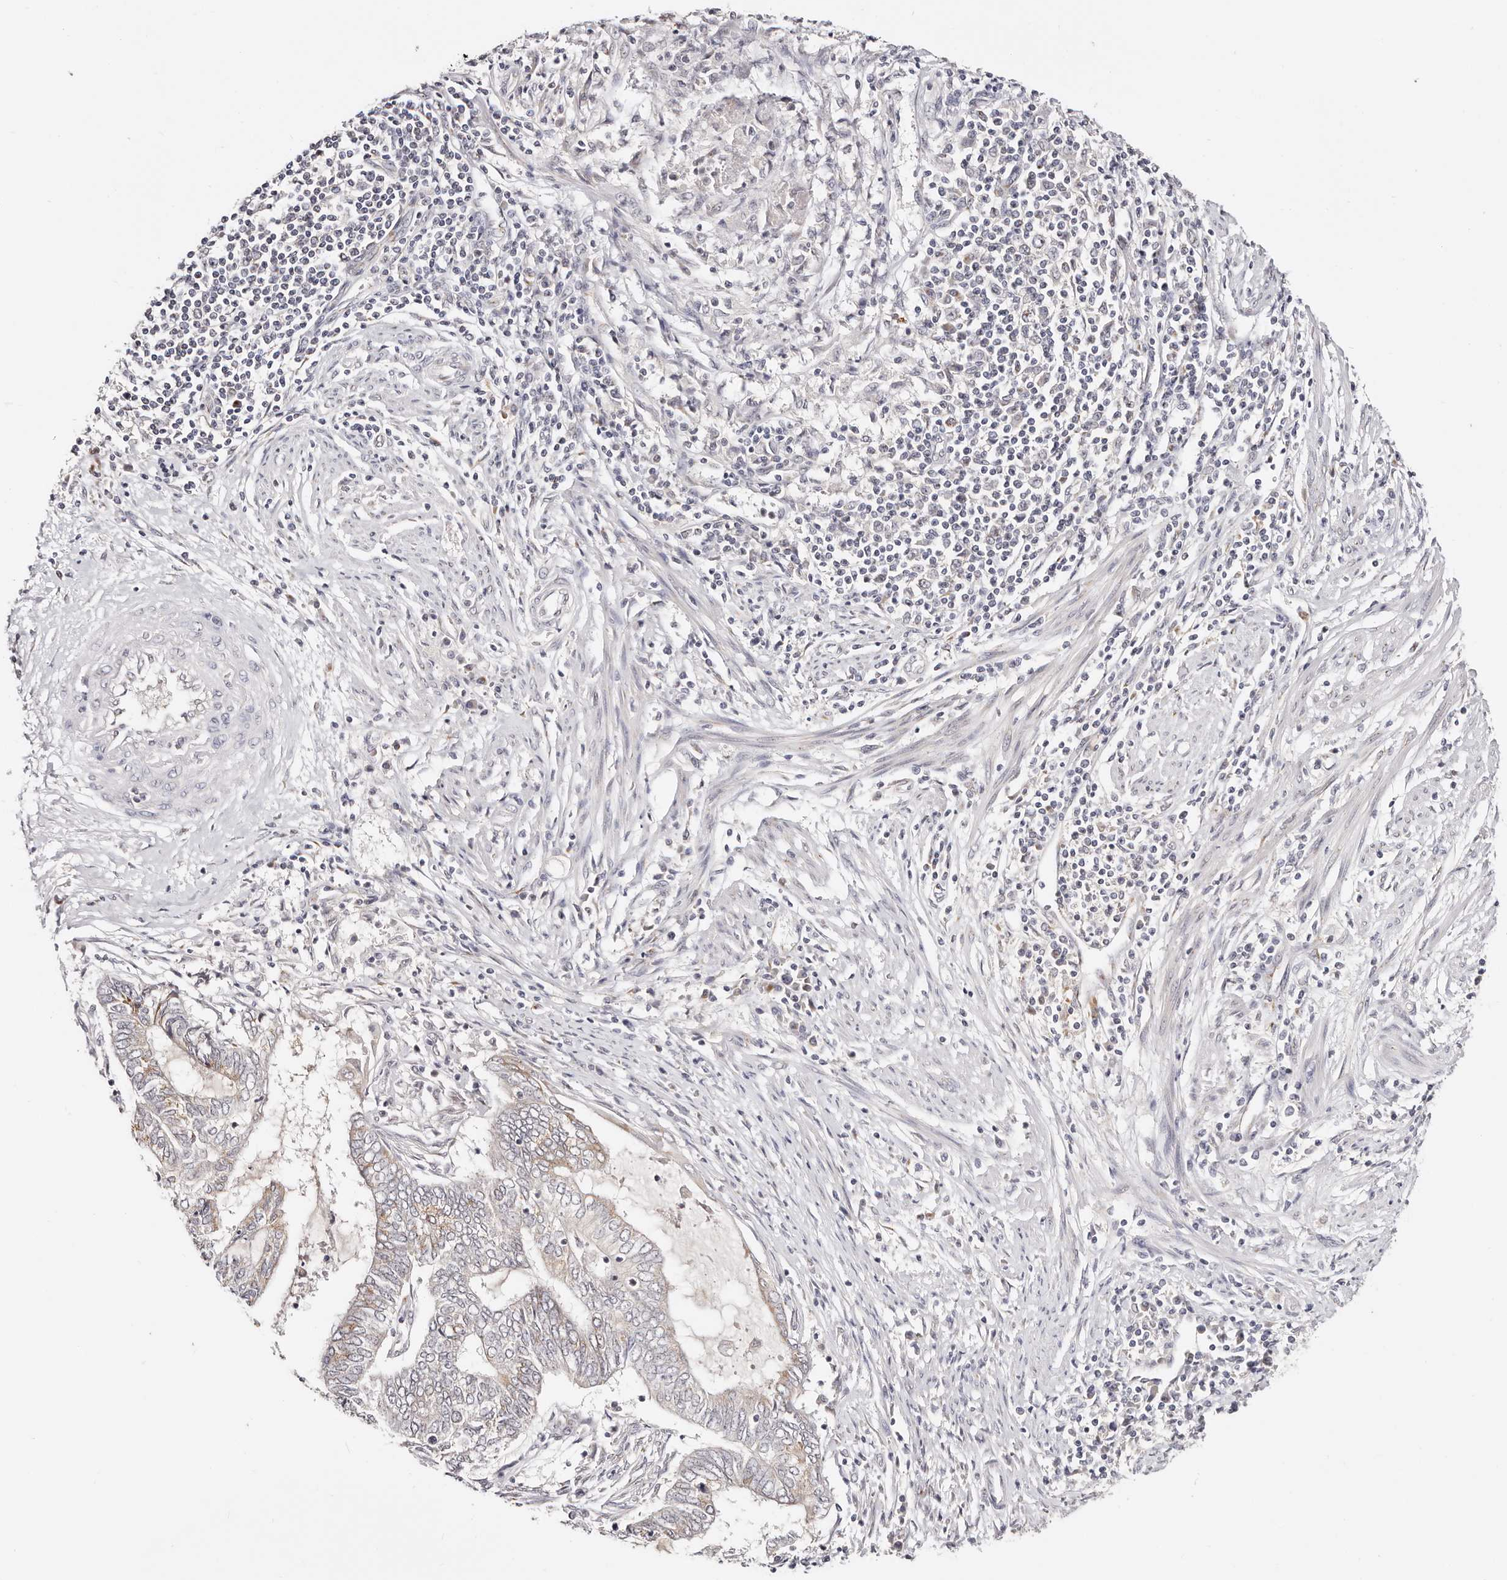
{"staining": {"intensity": "moderate", "quantity": "<25%", "location": "cytoplasmic/membranous"}, "tissue": "endometrial cancer", "cell_type": "Tumor cells", "image_type": "cancer", "snomed": [{"axis": "morphology", "description": "Adenocarcinoma, NOS"}, {"axis": "topography", "description": "Uterus"}, {"axis": "topography", "description": "Endometrium"}], "caption": "Protein staining of endometrial adenocarcinoma tissue reveals moderate cytoplasmic/membranous expression in approximately <25% of tumor cells. The staining was performed using DAB (3,3'-diaminobenzidine), with brown indicating positive protein expression. Nuclei are stained blue with hematoxylin.", "gene": "VIPAS39", "patient": {"sex": "female", "age": 70}}